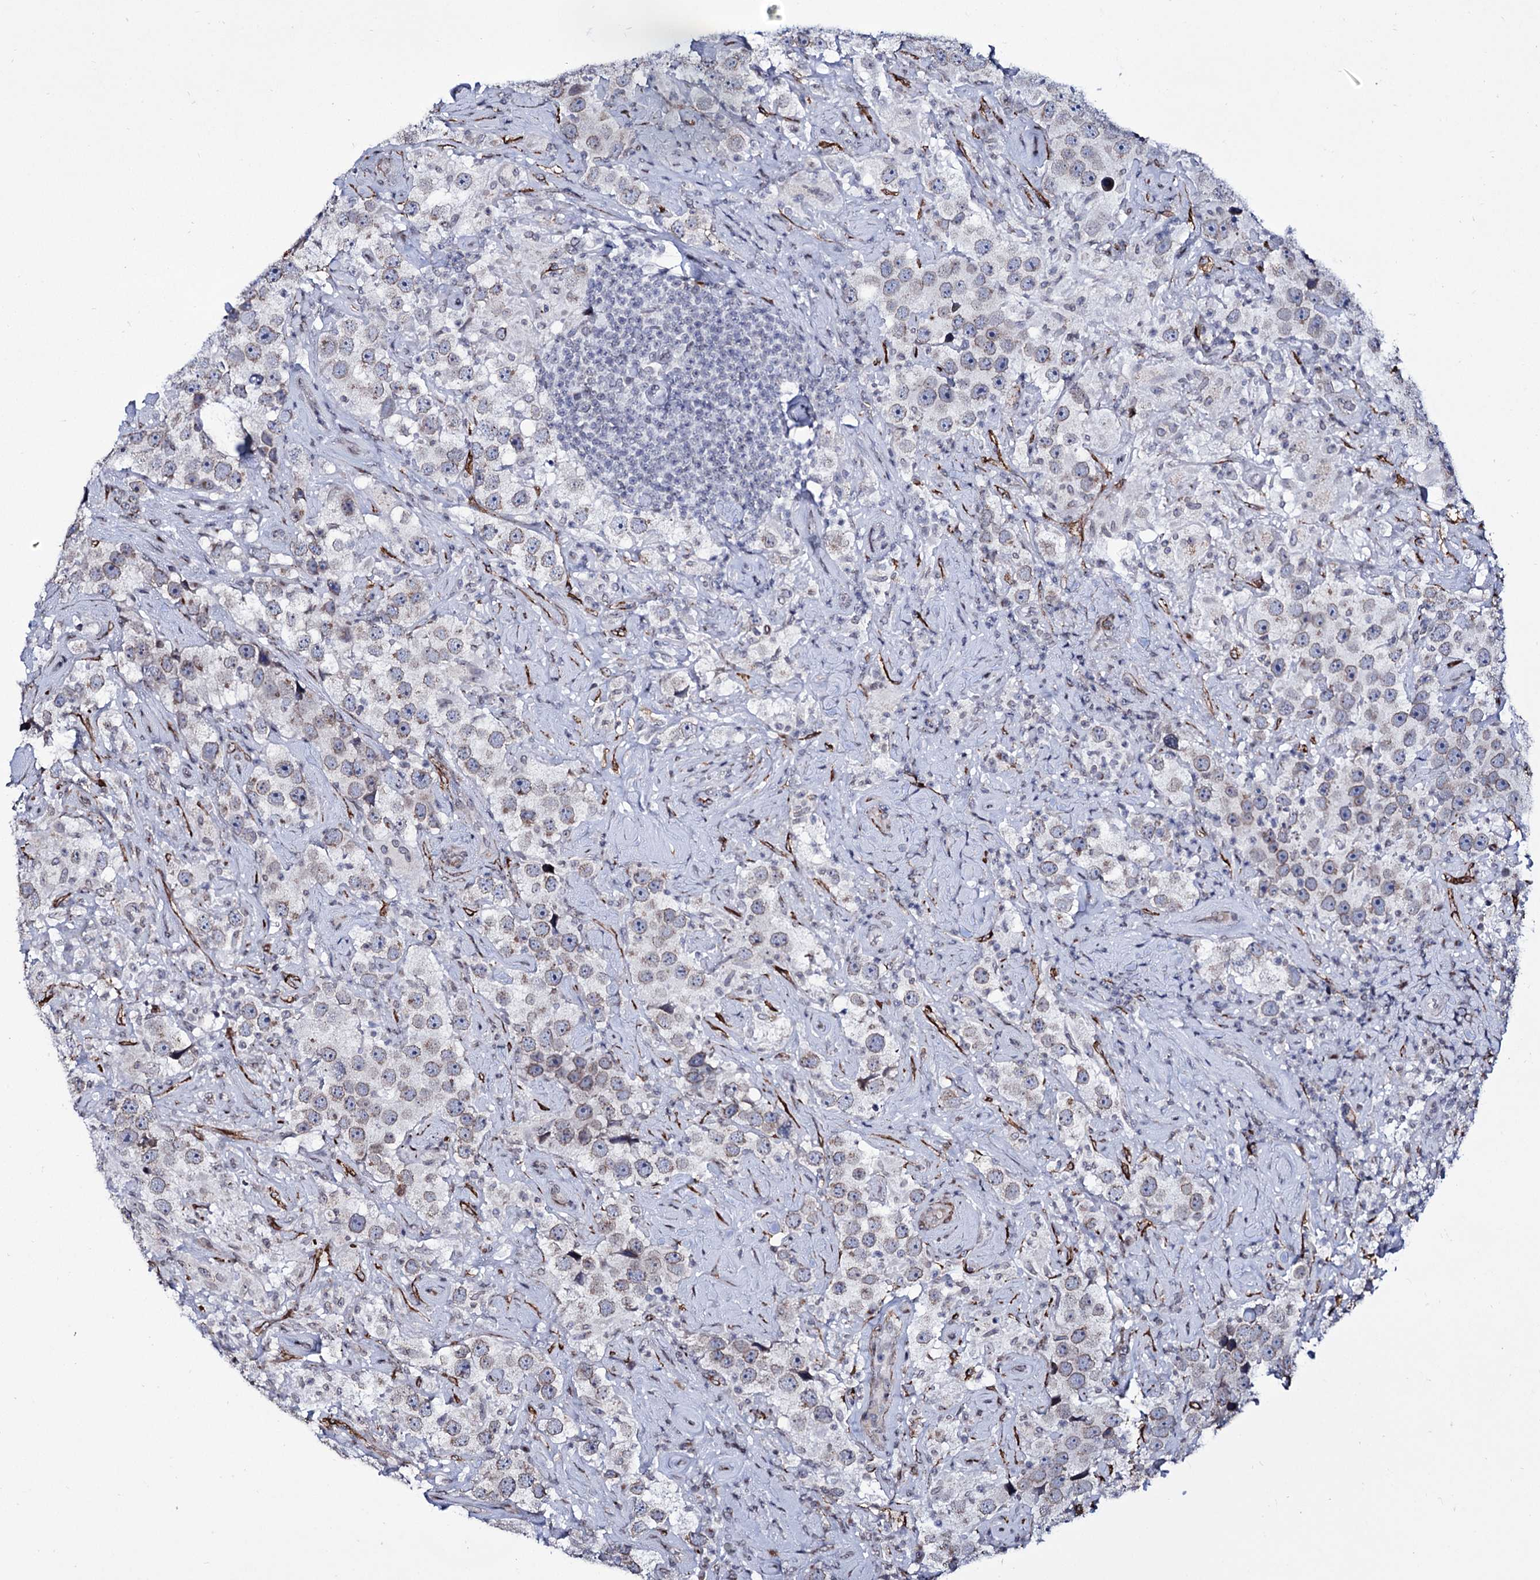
{"staining": {"intensity": "weak", "quantity": "<25%", "location": "cytoplasmic/membranous,nuclear"}, "tissue": "testis cancer", "cell_type": "Tumor cells", "image_type": "cancer", "snomed": [{"axis": "morphology", "description": "Seminoma, NOS"}, {"axis": "topography", "description": "Testis"}], "caption": "Immunohistochemistry of testis seminoma demonstrates no positivity in tumor cells.", "gene": "ZC3H12C", "patient": {"sex": "male", "age": 49}}